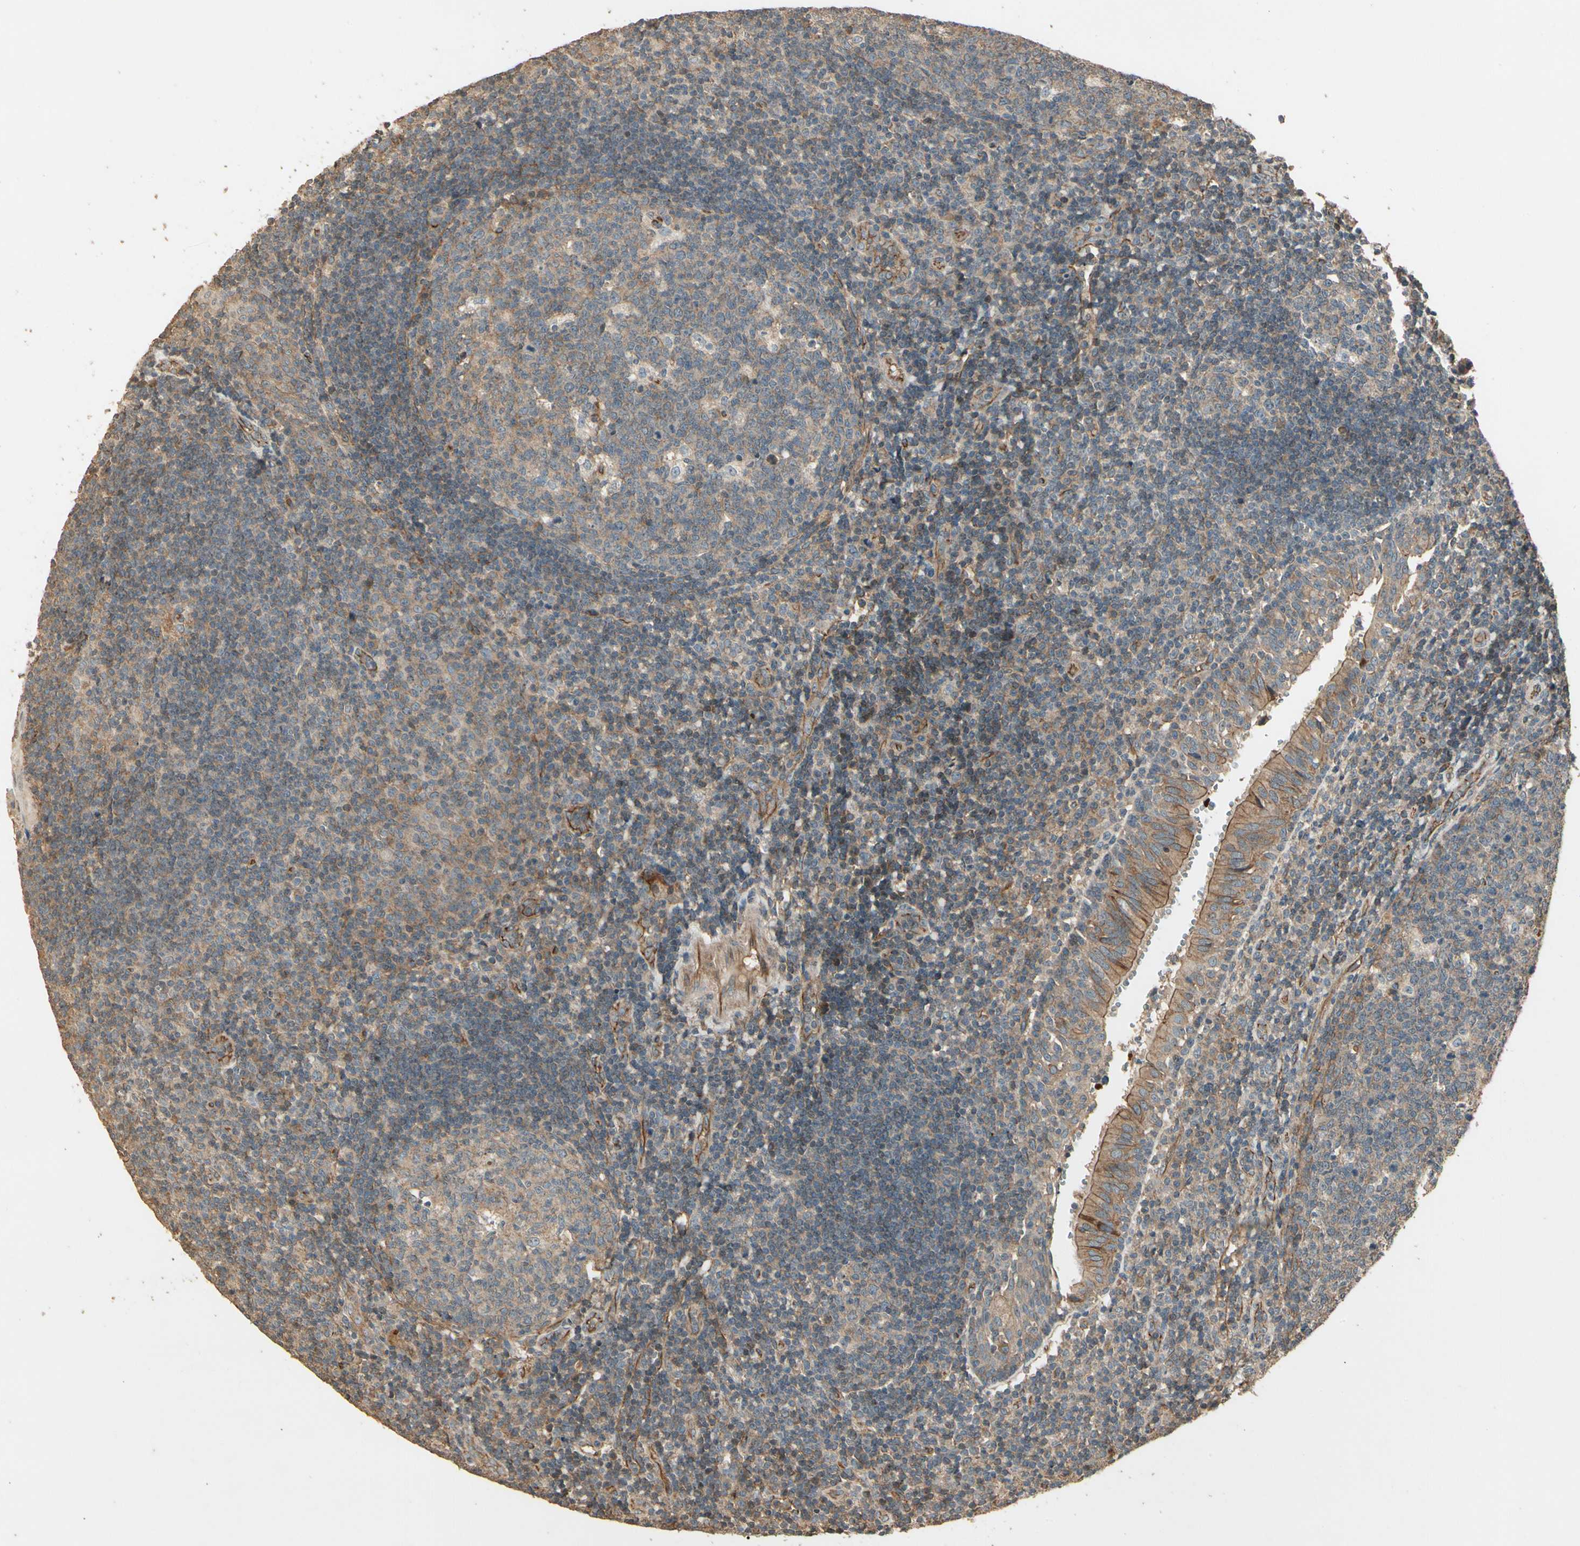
{"staining": {"intensity": "weak", "quantity": "<25%", "location": "cytoplasmic/membranous"}, "tissue": "tonsil", "cell_type": "Germinal center cells", "image_type": "normal", "snomed": [{"axis": "morphology", "description": "Normal tissue, NOS"}, {"axis": "topography", "description": "Tonsil"}], "caption": "Immunohistochemistry photomicrograph of unremarkable tonsil: tonsil stained with DAB exhibits no significant protein positivity in germinal center cells.", "gene": "RNF180", "patient": {"sex": "female", "age": 40}}